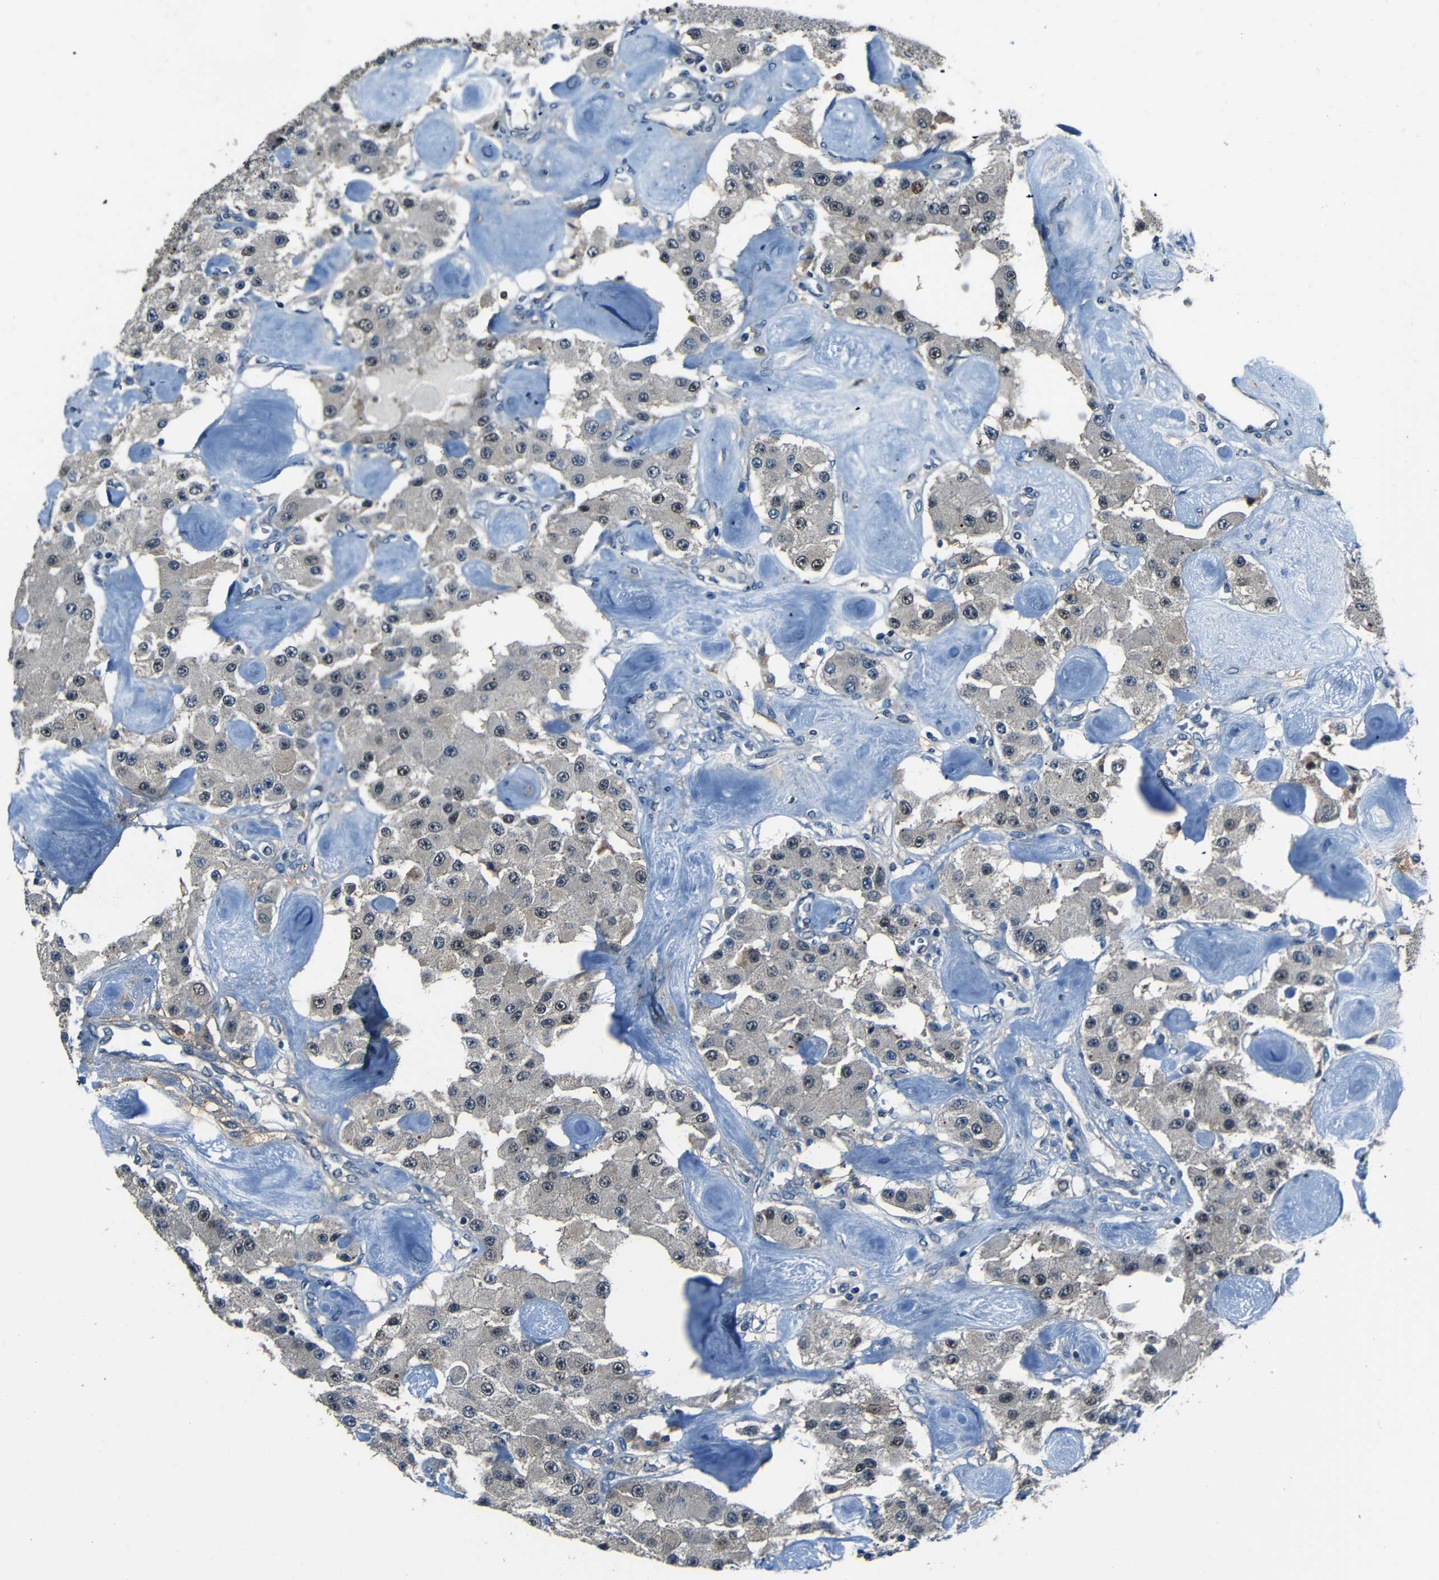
{"staining": {"intensity": "negative", "quantity": "none", "location": "none"}, "tissue": "carcinoid", "cell_type": "Tumor cells", "image_type": "cancer", "snomed": [{"axis": "morphology", "description": "Carcinoid, malignant, NOS"}, {"axis": "topography", "description": "Pancreas"}], "caption": "This is an IHC micrograph of malignant carcinoid. There is no positivity in tumor cells.", "gene": "SLA", "patient": {"sex": "male", "age": 41}}